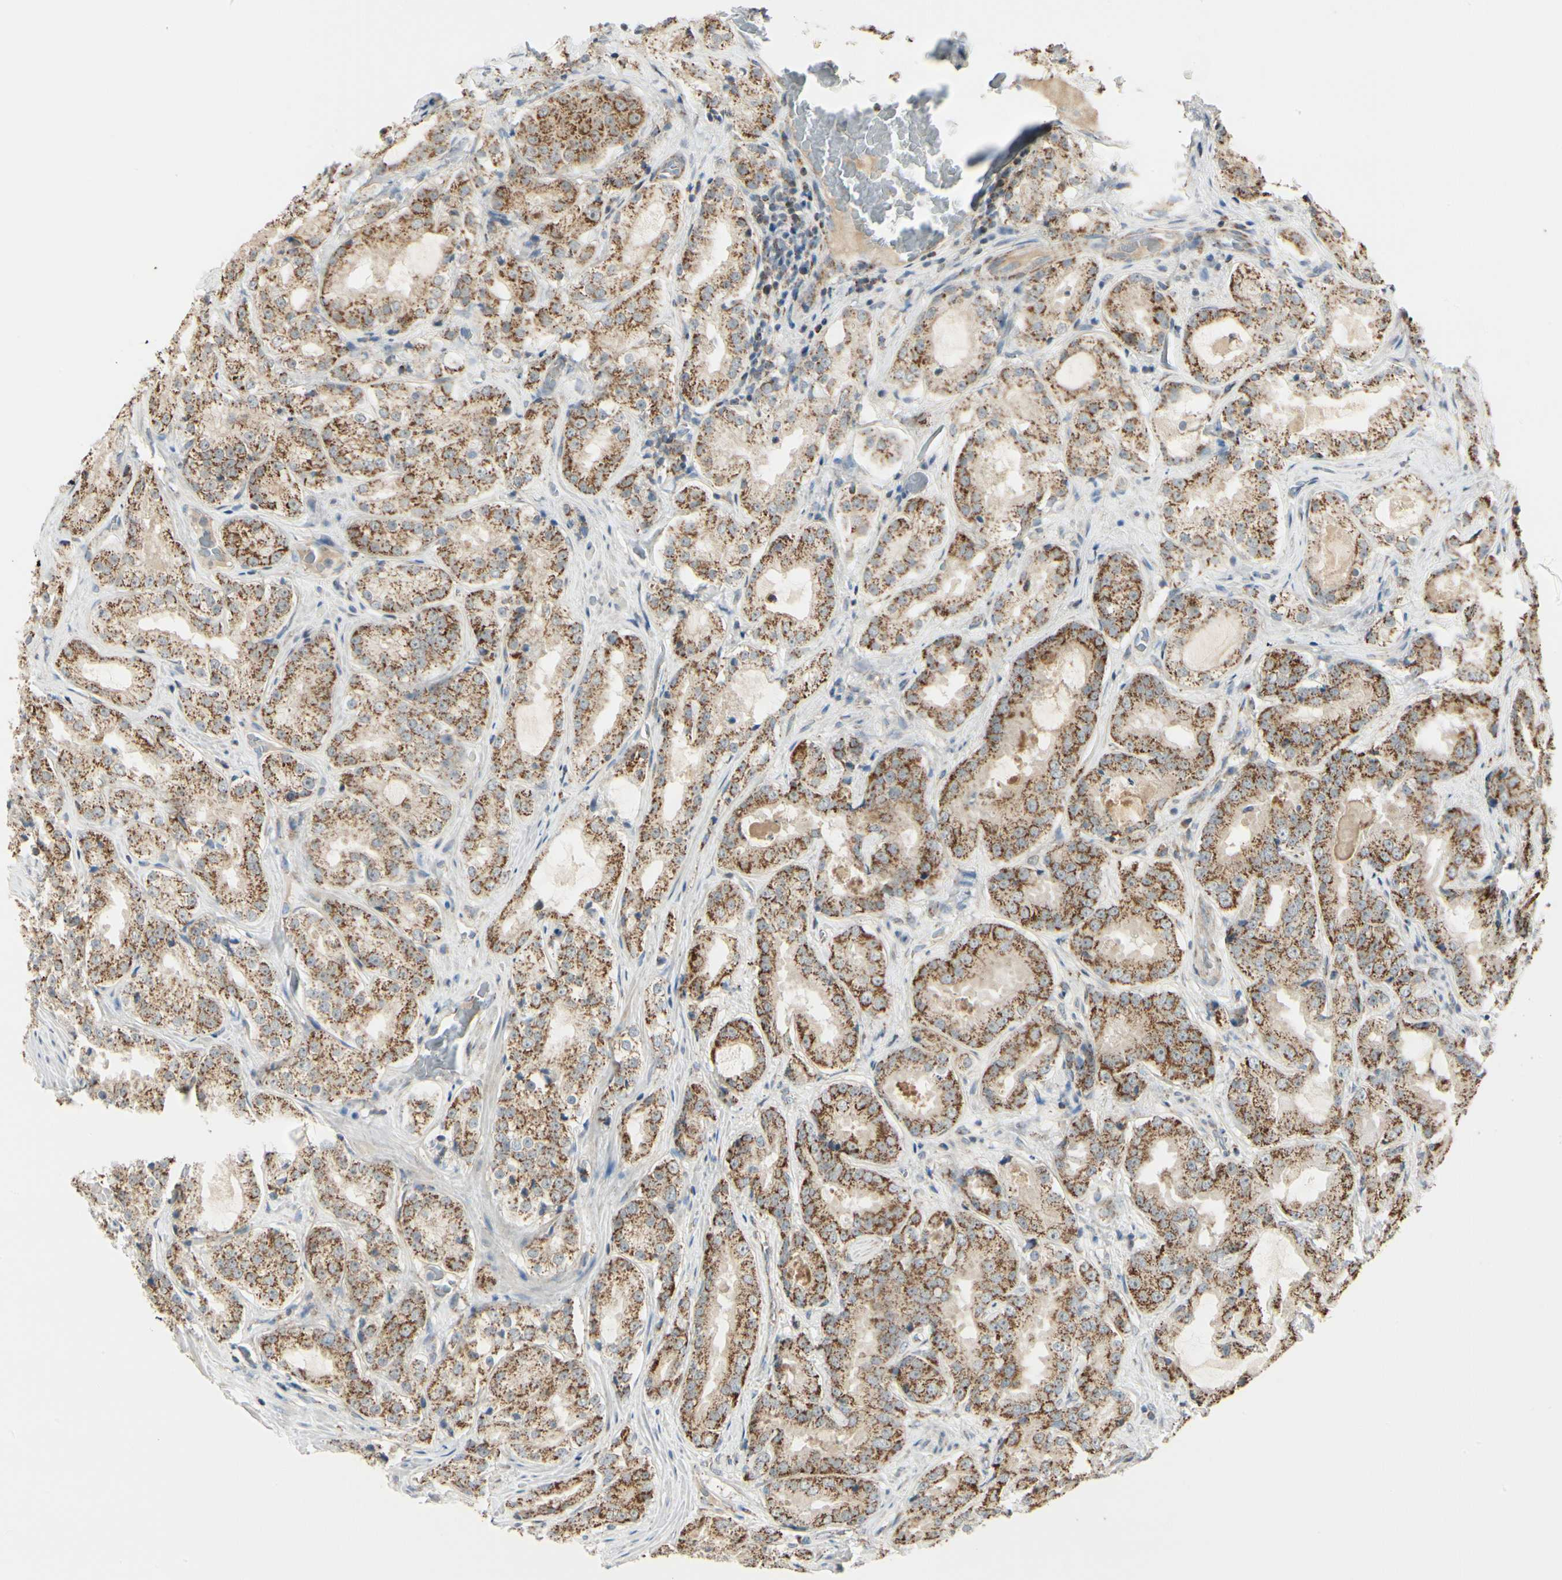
{"staining": {"intensity": "strong", "quantity": ">75%", "location": "cytoplasmic/membranous"}, "tissue": "prostate cancer", "cell_type": "Tumor cells", "image_type": "cancer", "snomed": [{"axis": "morphology", "description": "Adenocarcinoma, High grade"}, {"axis": "topography", "description": "Prostate"}], "caption": "Prostate adenocarcinoma (high-grade) tissue displays strong cytoplasmic/membranous positivity in about >75% of tumor cells Immunohistochemistry (ihc) stains the protein in brown and the nuclei are stained blue.", "gene": "ANKS6", "patient": {"sex": "male", "age": 73}}